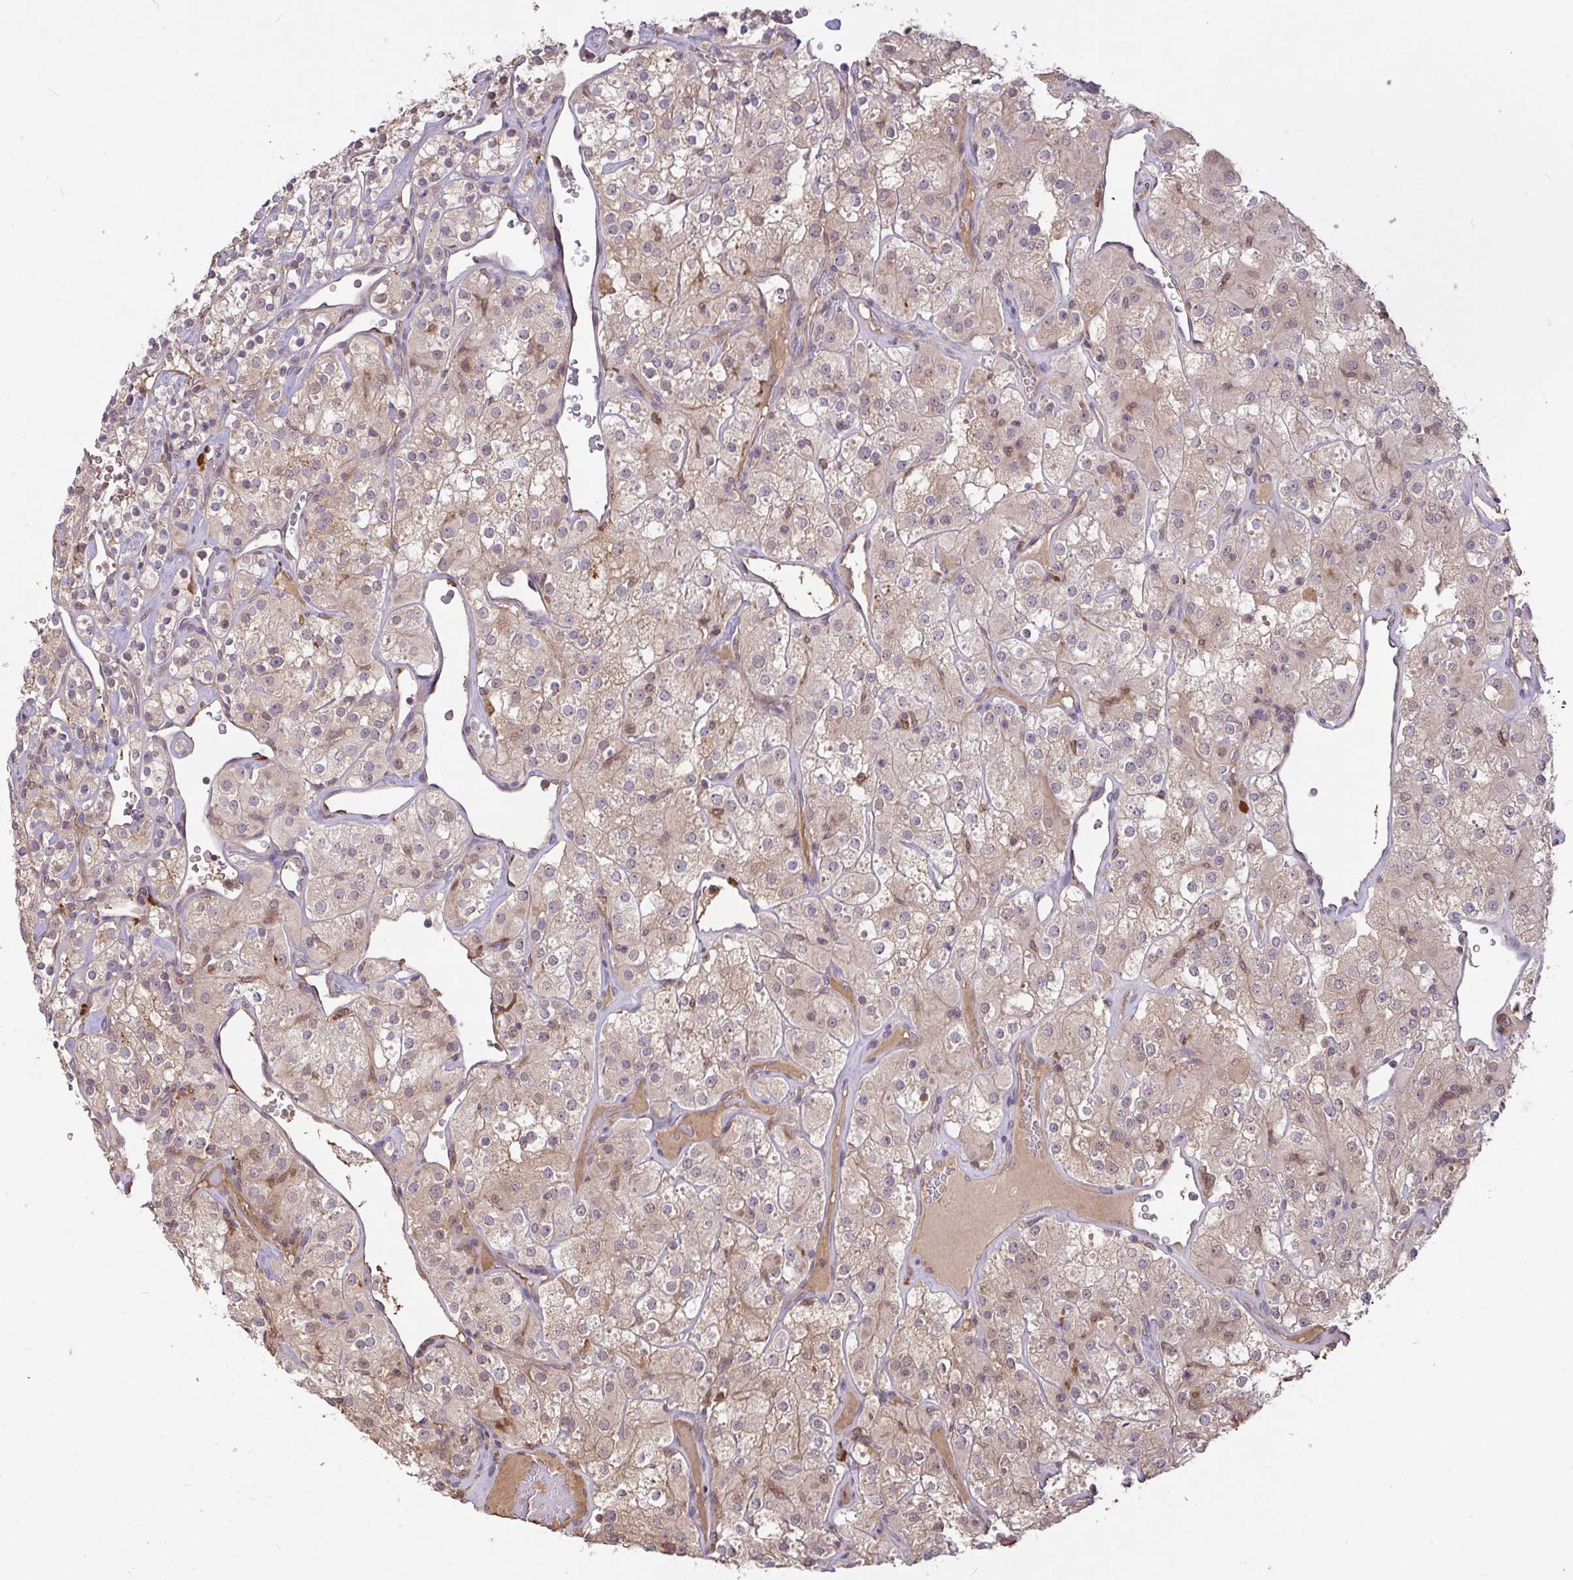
{"staining": {"intensity": "weak", "quantity": "<25%", "location": "cytoplasmic/membranous"}, "tissue": "renal cancer", "cell_type": "Tumor cells", "image_type": "cancer", "snomed": [{"axis": "morphology", "description": "Adenocarcinoma, NOS"}, {"axis": "topography", "description": "Kidney"}], "caption": "This is an immunohistochemistry (IHC) micrograph of adenocarcinoma (renal). There is no expression in tumor cells.", "gene": "FCER1A", "patient": {"sex": "male", "age": 77}}